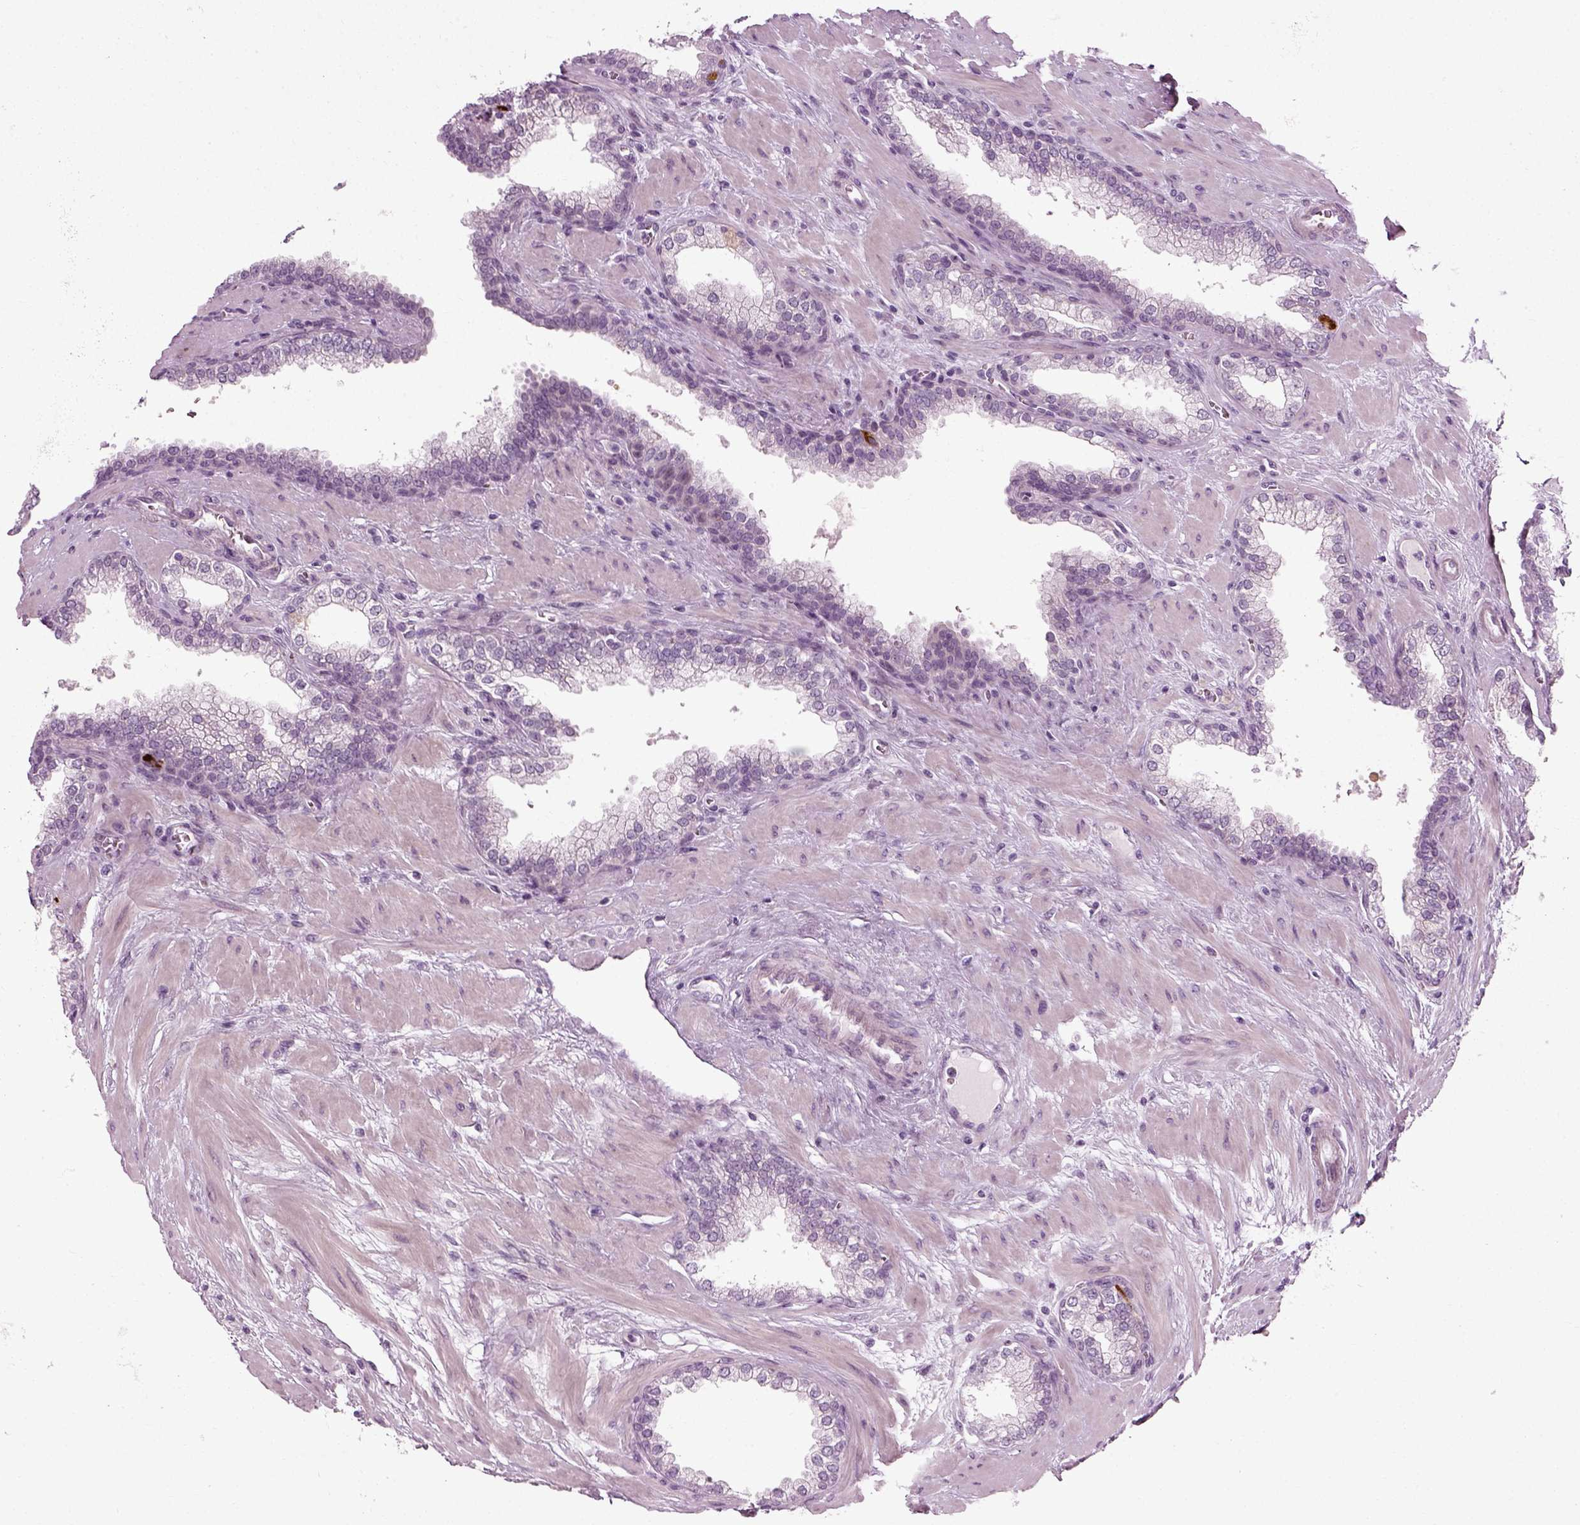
{"staining": {"intensity": "negative", "quantity": "none", "location": "none"}, "tissue": "prostate cancer", "cell_type": "Tumor cells", "image_type": "cancer", "snomed": [{"axis": "morphology", "description": "Adenocarcinoma, NOS"}, {"axis": "topography", "description": "Prostate"}], "caption": "Tumor cells are negative for protein expression in human adenocarcinoma (prostate).", "gene": "SCG5", "patient": {"sex": "male", "age": 67}}